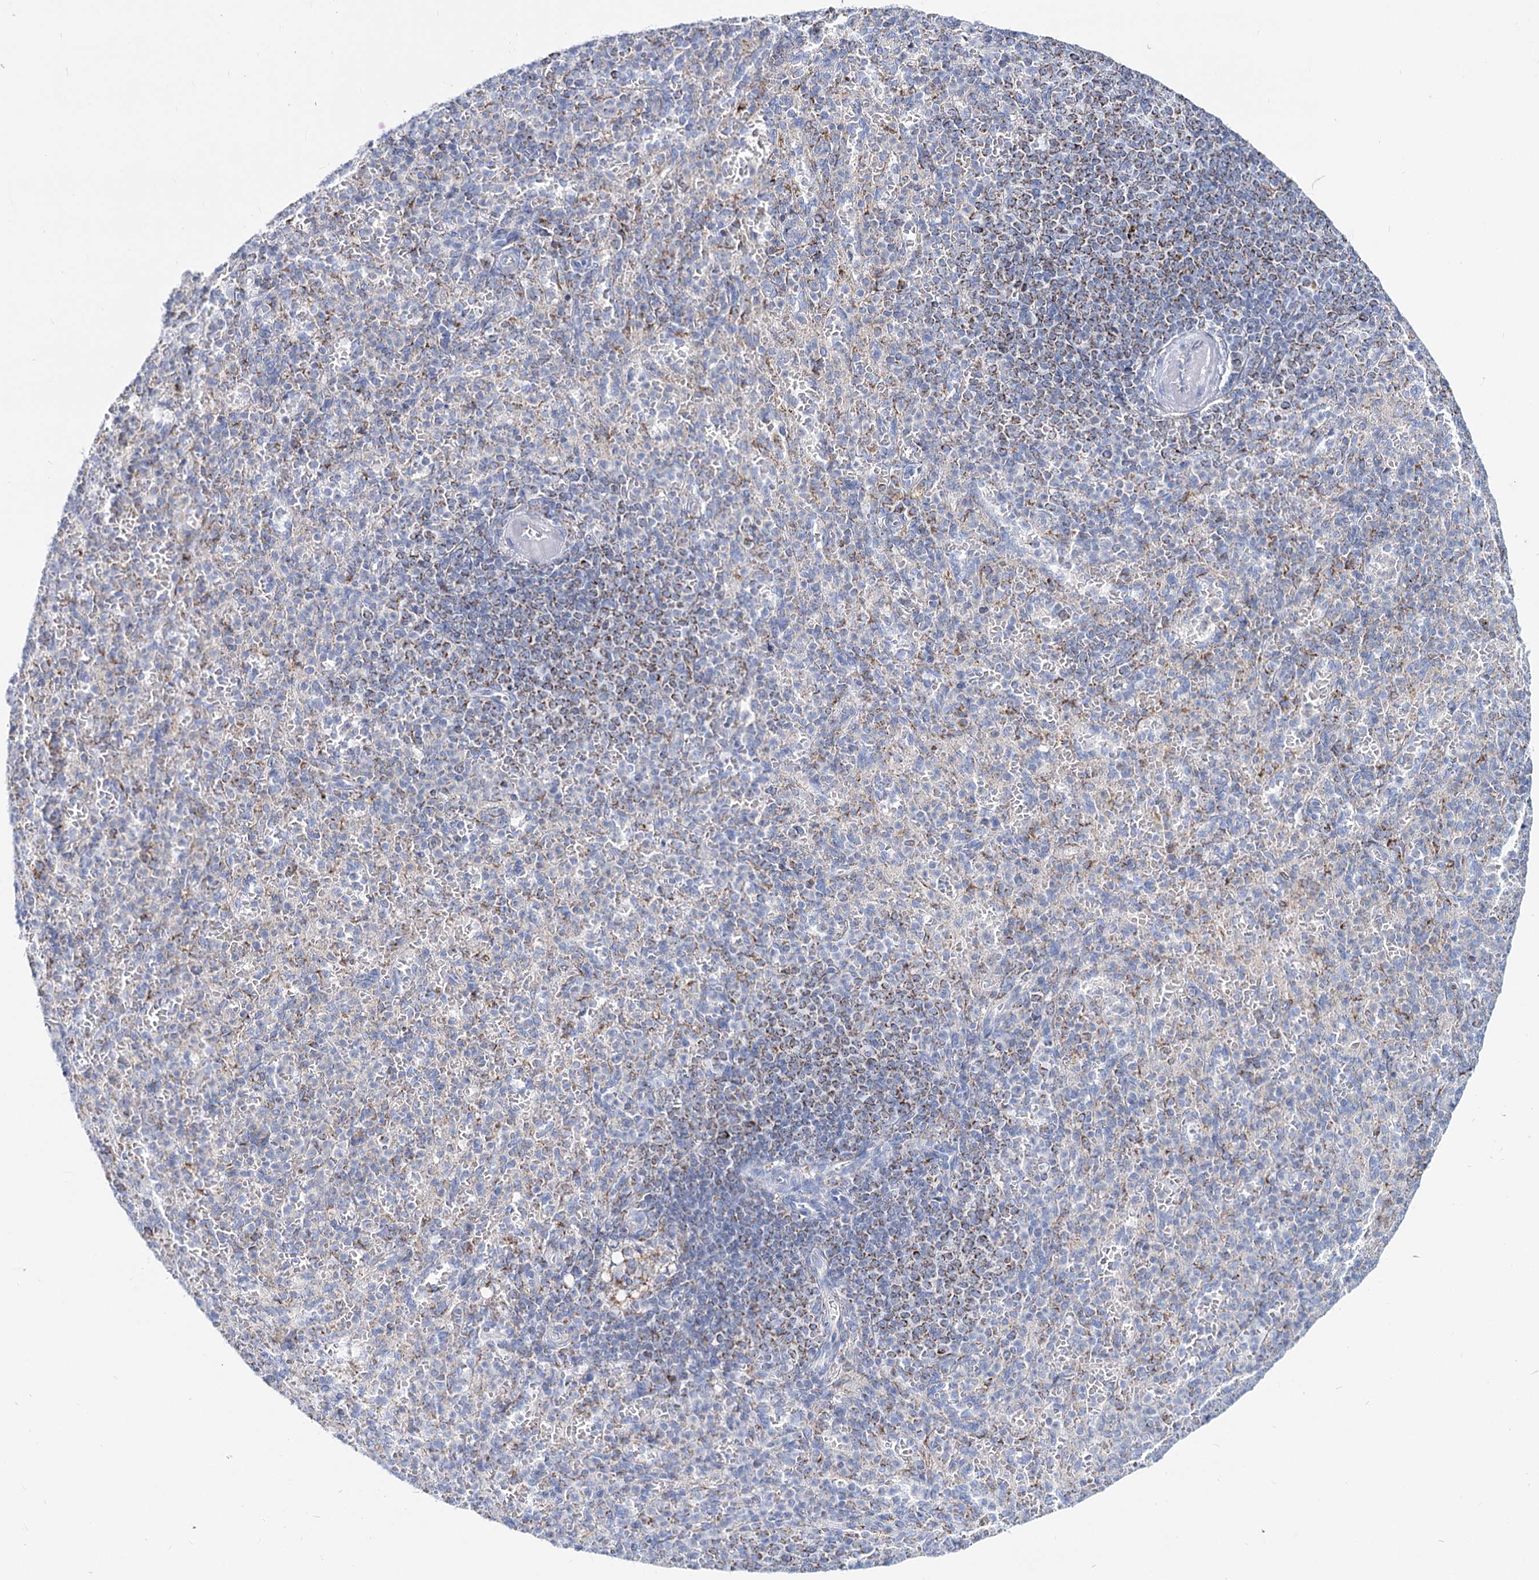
{"staining": {"intensity": "moderate", "quantity": "<25%", "location": "cytoplasmic/membranous"}, "tissue": "spleen", "cell_type": "Cells in red pulp", "image_type": "normal", "snomed": [{"axis": "morphology", "description": "Normal tissue, NOS"}, {"axis": "topography", "description": "Spleen"}], "caption": "Benign spleen shows moderate cytoplasmic/membranous staining in approximately <25% of cells in red pulp, visualized by immunohistochemistry. The staining was performed using DAB to visualize the protein expression in brown, while the nuclei were stained in blue with hematoxylin (Magnification: 20x).", "gene": "MCCC2", "patient": {"sex": "female", "age": 74}}